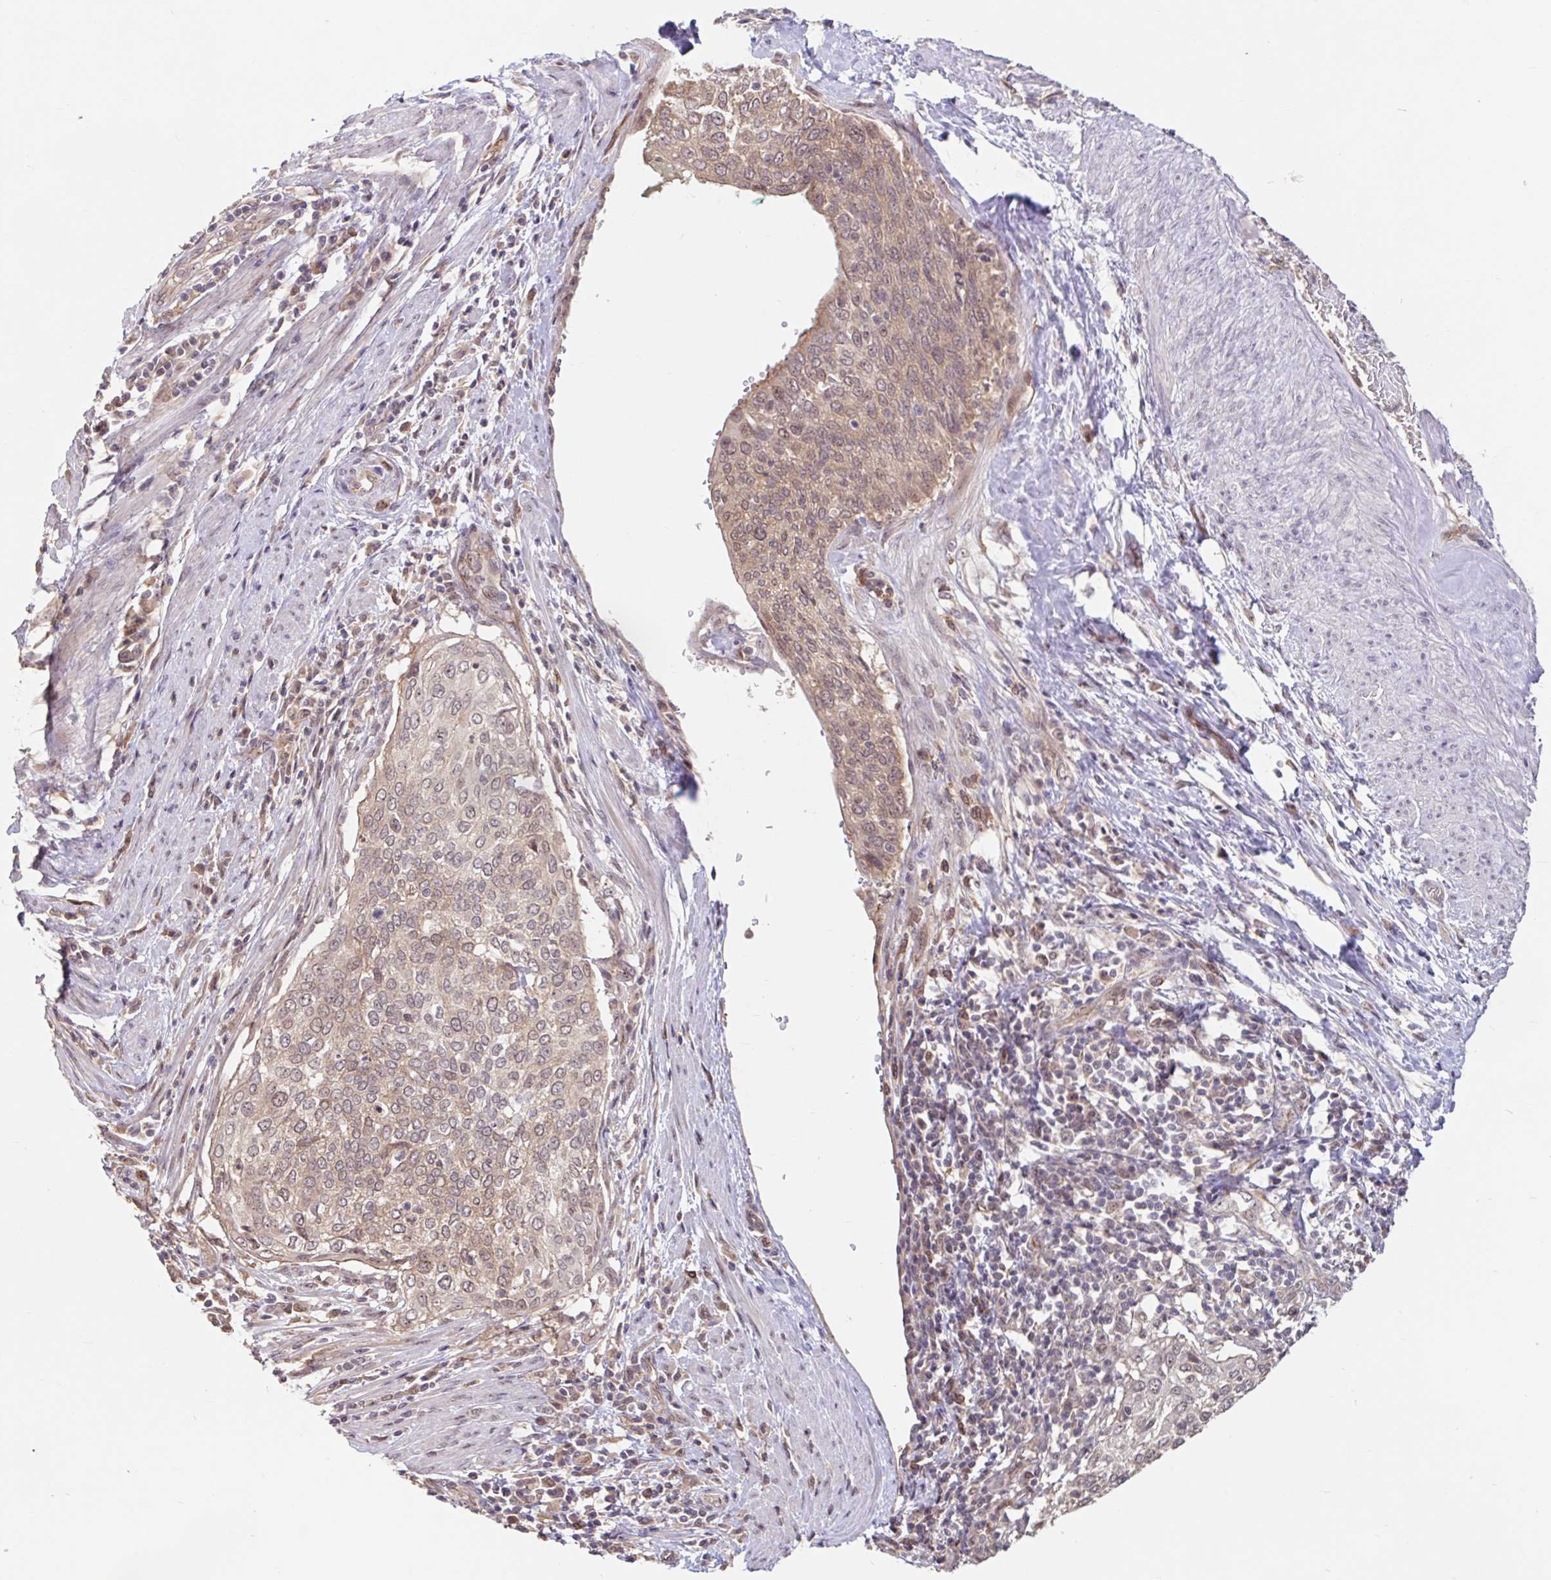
{"staining": {"intensity": "weak", "quantity": "<25%", "location": "cytoplasmic/membranous"}, "tissue": "cervical cancer", "cell_type": "Tumor cells", "image_type": "cancer", "snomed": [{"axis": "morphology", "description": "Squamous cell carcinoma, NOS"}, {"axis": "topography", "description": "Cervix"}], "caption": "This histopathology image is of squamous cell carcinoma (cervical) stained with immunohistochemistry to label a protein in brown with the nuclei are counter-stained blue. There is no positivity in tumor cells. (Brightfield microscopy of DAB (3,3'-diaminobenzidine) immunohistochemistry (IHC) at high magnification).", "gene": "STYXL1", "patient": {"sex": "female", "age": 38}}